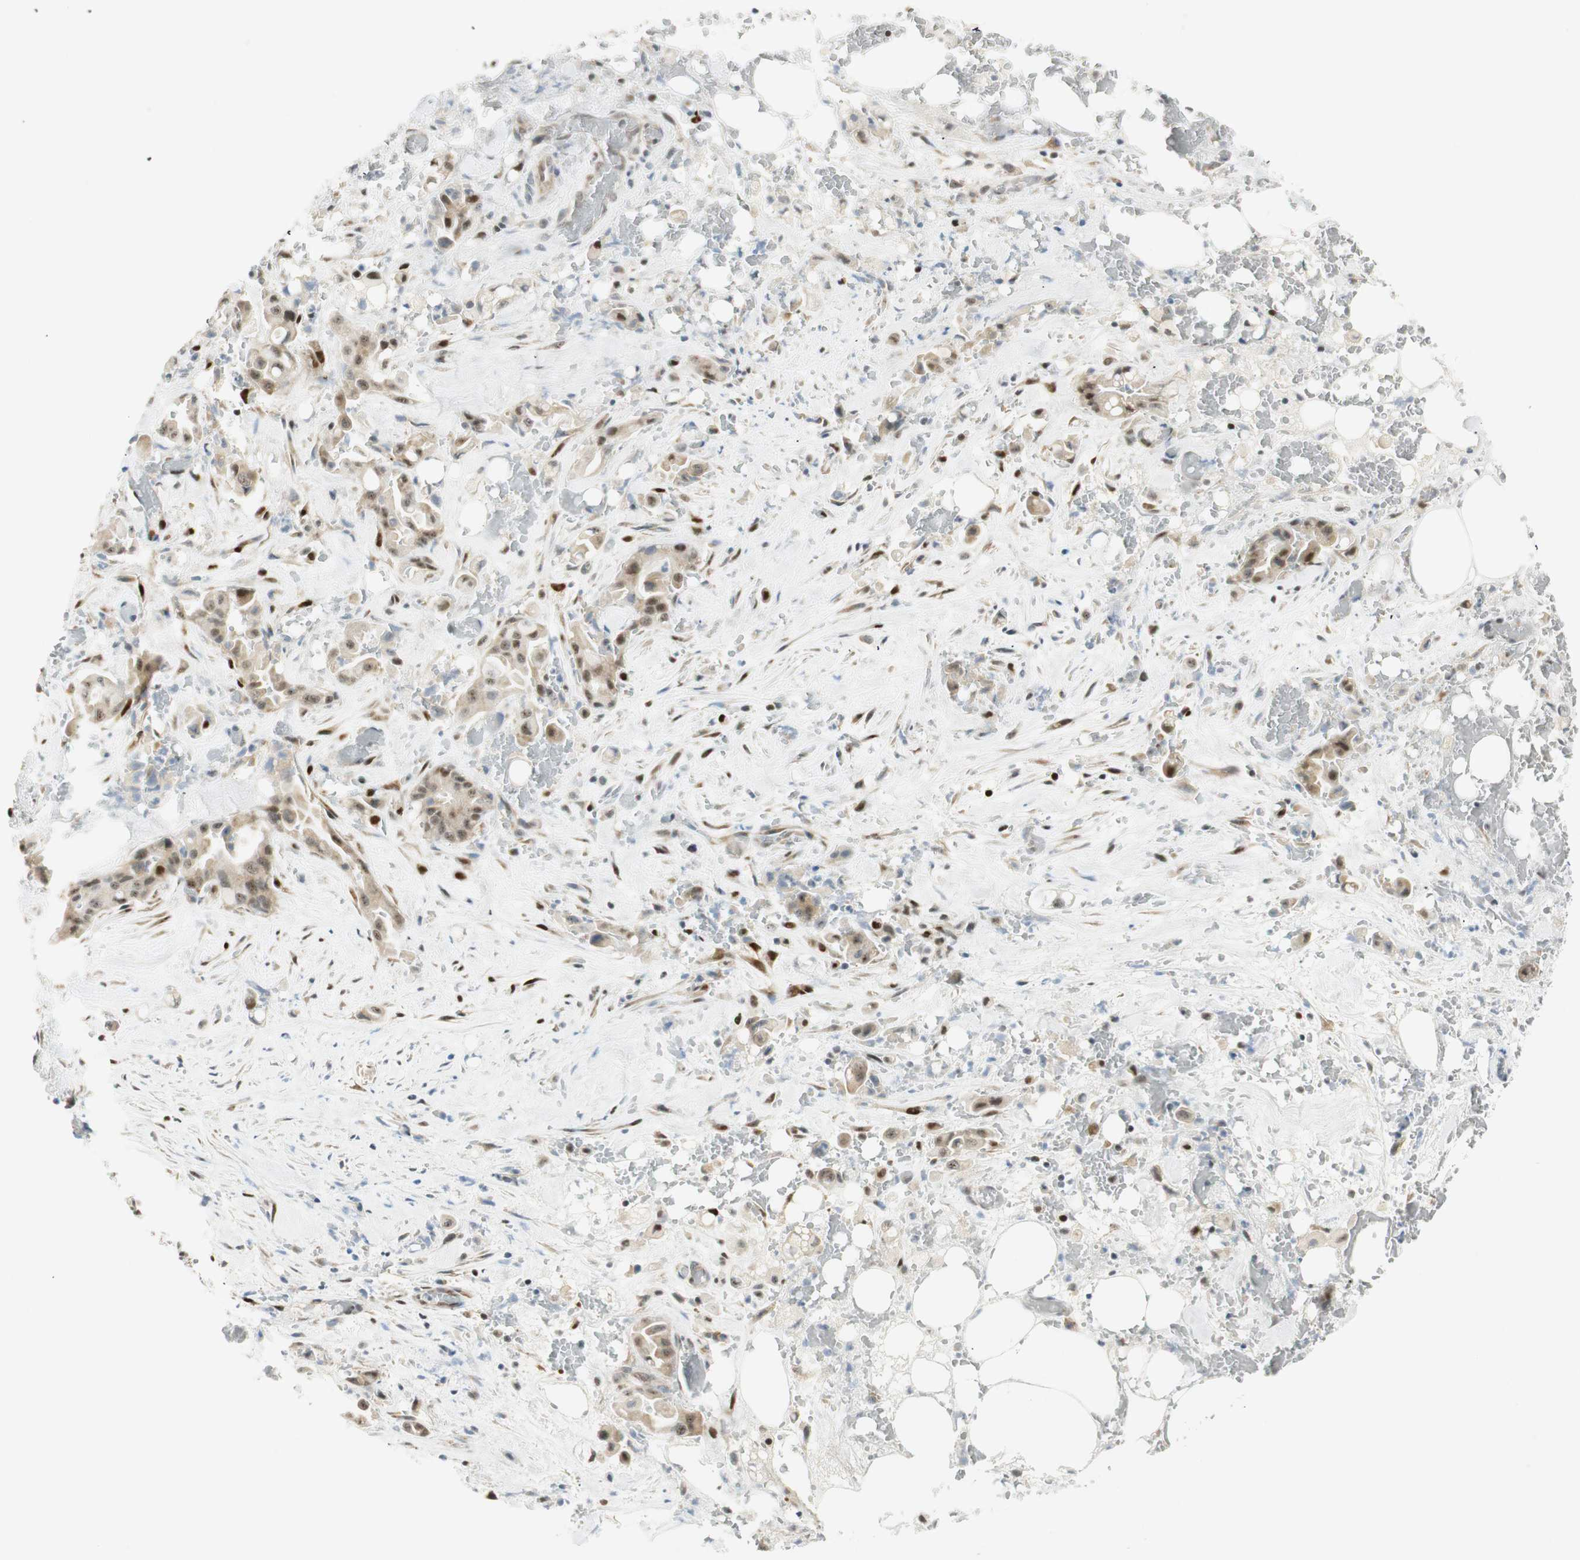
{"staining": {"intensity": "moderate", "quantity": "25%-75%", "location": "cytoplasmic/membranous,nuclear"}, "tissue": "liver cancer", "cell_type": "Tumor cells", "image_type": "cancer", "snomed": [{"axis": "morphology", "description": "Cholangiocarcinoma"}, {"axis": "topography", "description": "Liver"}], "caption": "Liver cancer stained for a protein (brown) exhibits moderate cytoplasmic/membranous and nuclear positive positivity in approximately 25%-75% of tumor cells.", "gene": "MSX2", "patient": {"sex": "female", "age": 68}}